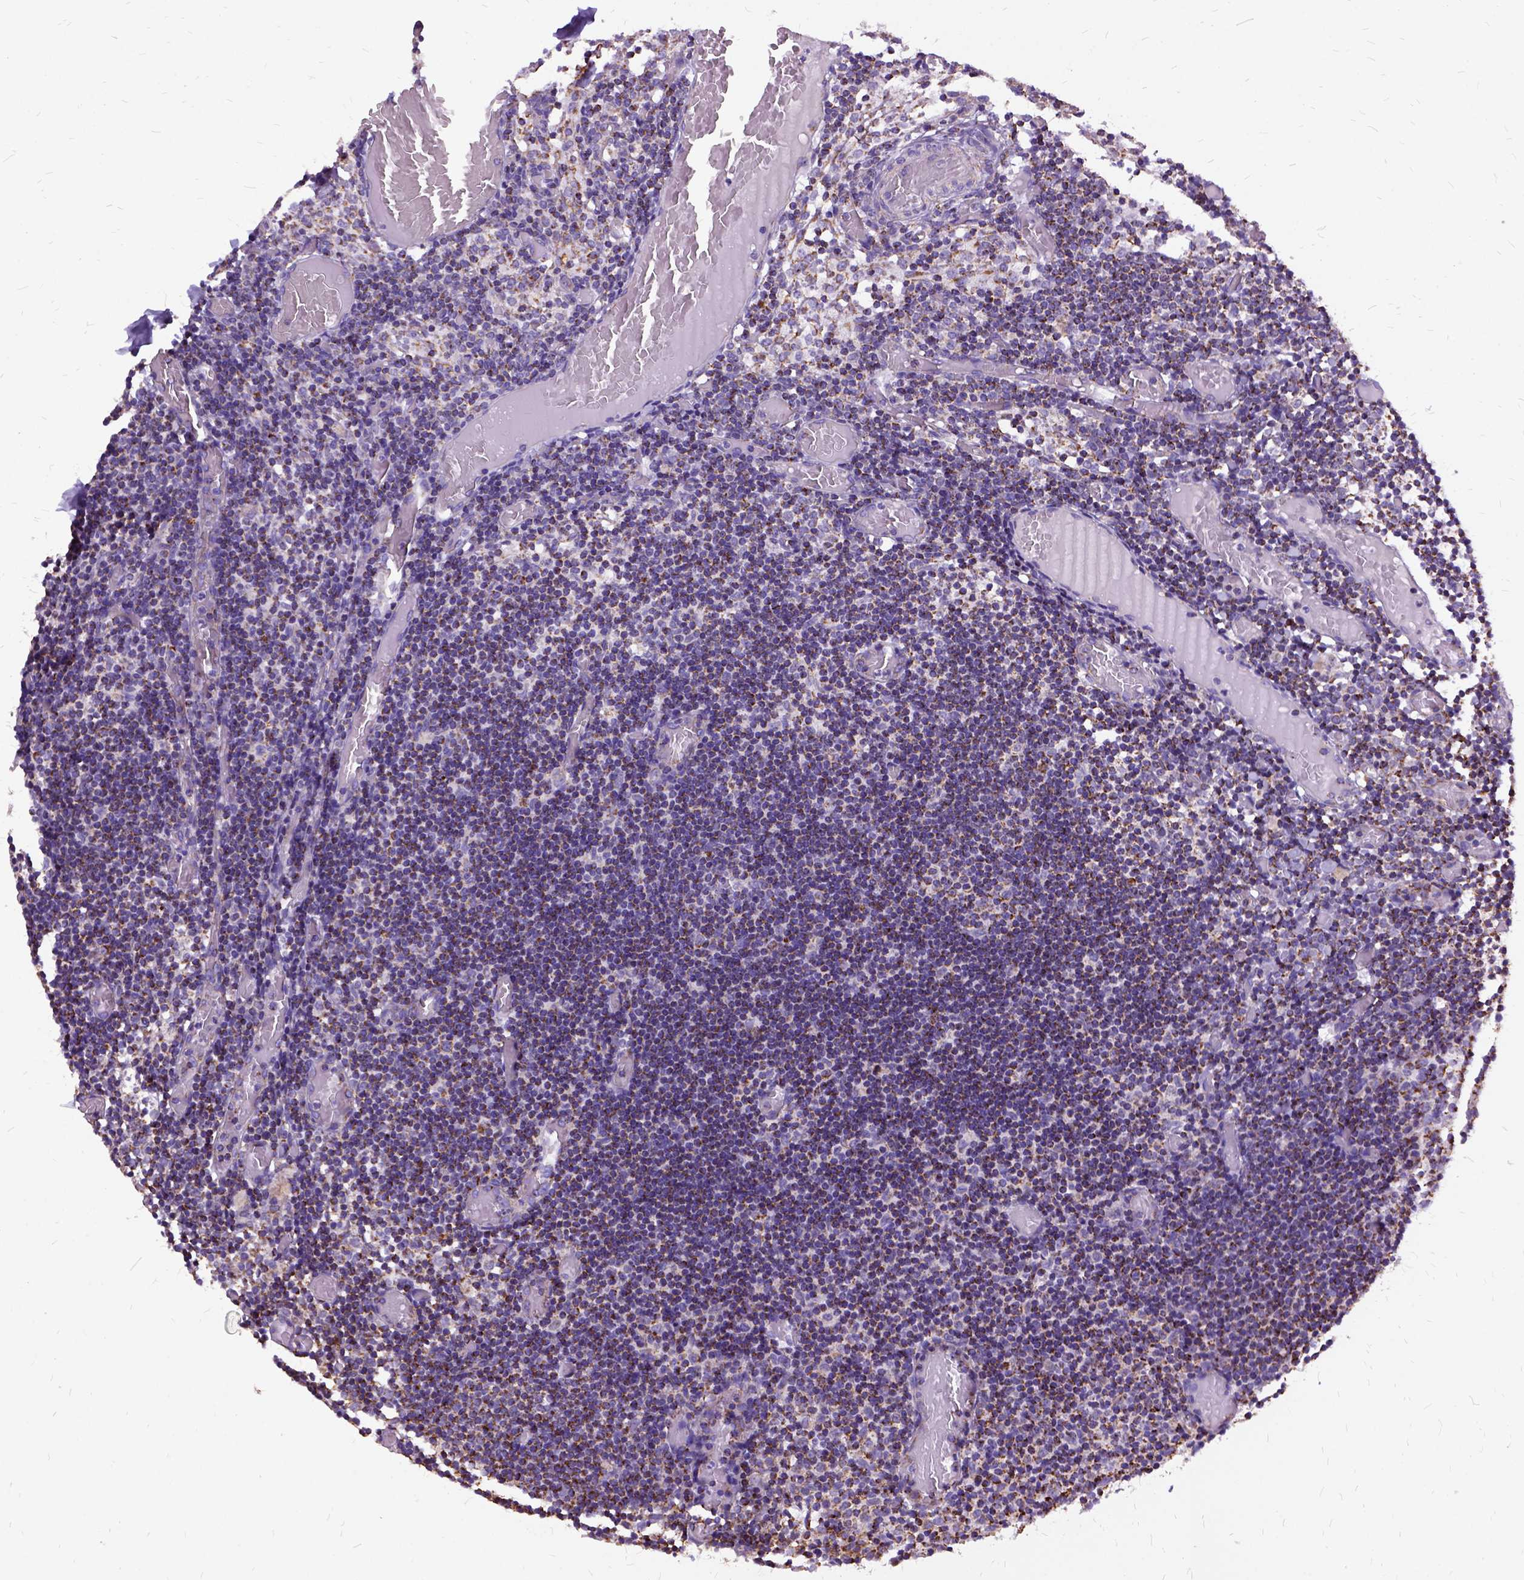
{"staining": {"intensity": "moderate", "quantity": "25%-75%", "location": "cytoplasmic/membranous"}, "tissue": "lymph node", "cell_type": "Non-germinal center cells", "image_type": "normal", "snomed": [{"axis": "morphology", "description": "Normal tissue, NOS"}, {"axis": "topography", "description": "Lymph node"}], "caption": "Immunohistochemical staining of unremarkable lymph node reveals 25%-75% levels of moderate cytoplasmic/membranous protein positivity in about 25%-75% of non-germinal center cells.", "gene": "OXCT1", "patient": {"sex": "female", "age": 41}}